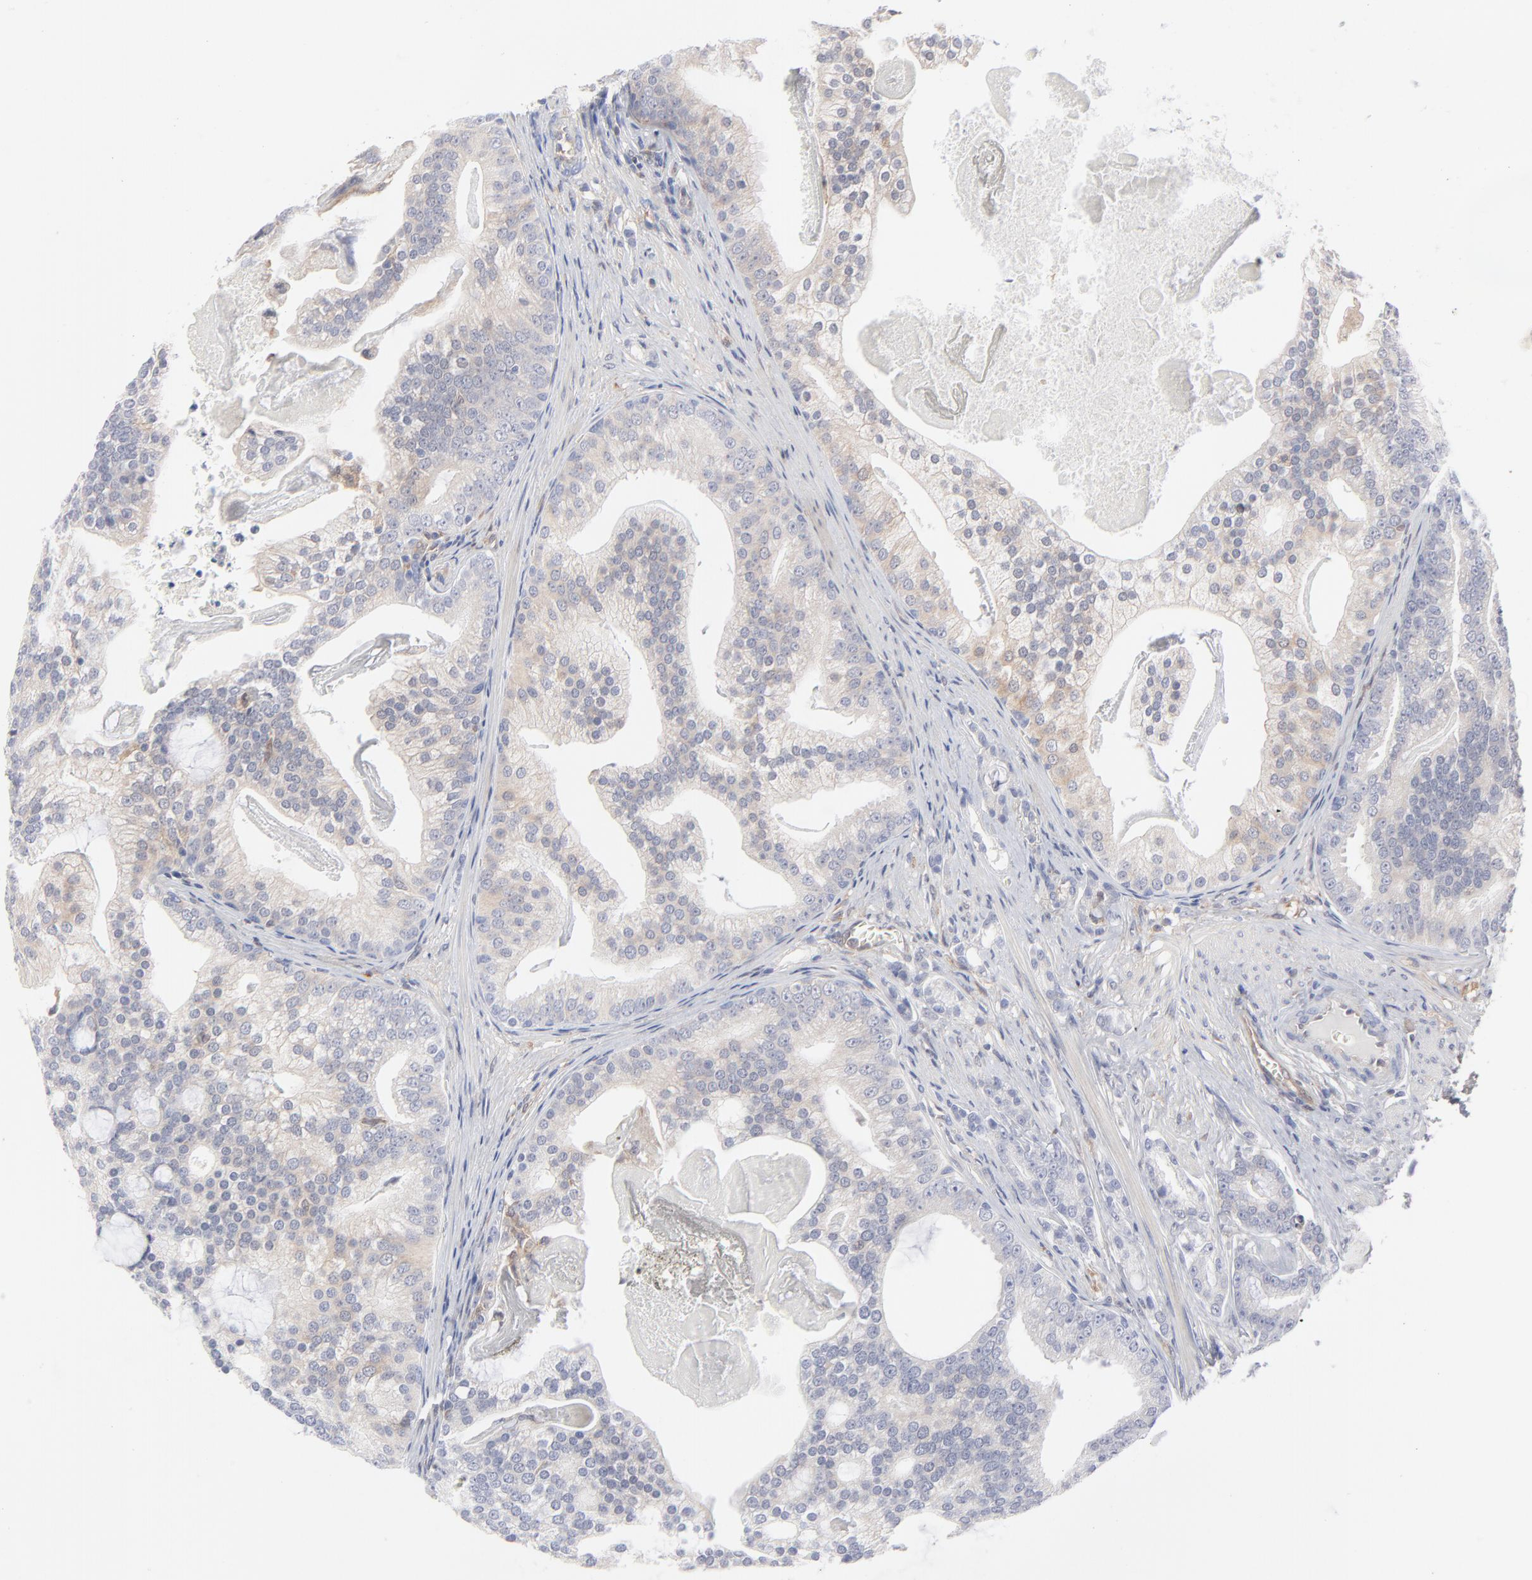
{"staining": {"intensity": "weak", "quantity": "25%-75%", "location": "cytoplasmic/membranous"}, "tissue": "prostate cancer", "cell_type": "Tumor cells", "image_type": "cancer", "snomed": [{"axis": "morphology", "description": "Adenocarcinoma, Low grade"}, {"axis": "topography", "description": "Prostate"}], "caption": "DAB immunohistochemical staining of prostate cancer shows weak cytoplasmic/membranous protein positivity in about 25%-75% of tumor cells.", "gene": "ARRB1", "patient": {"sex": "male", "age": 58}}